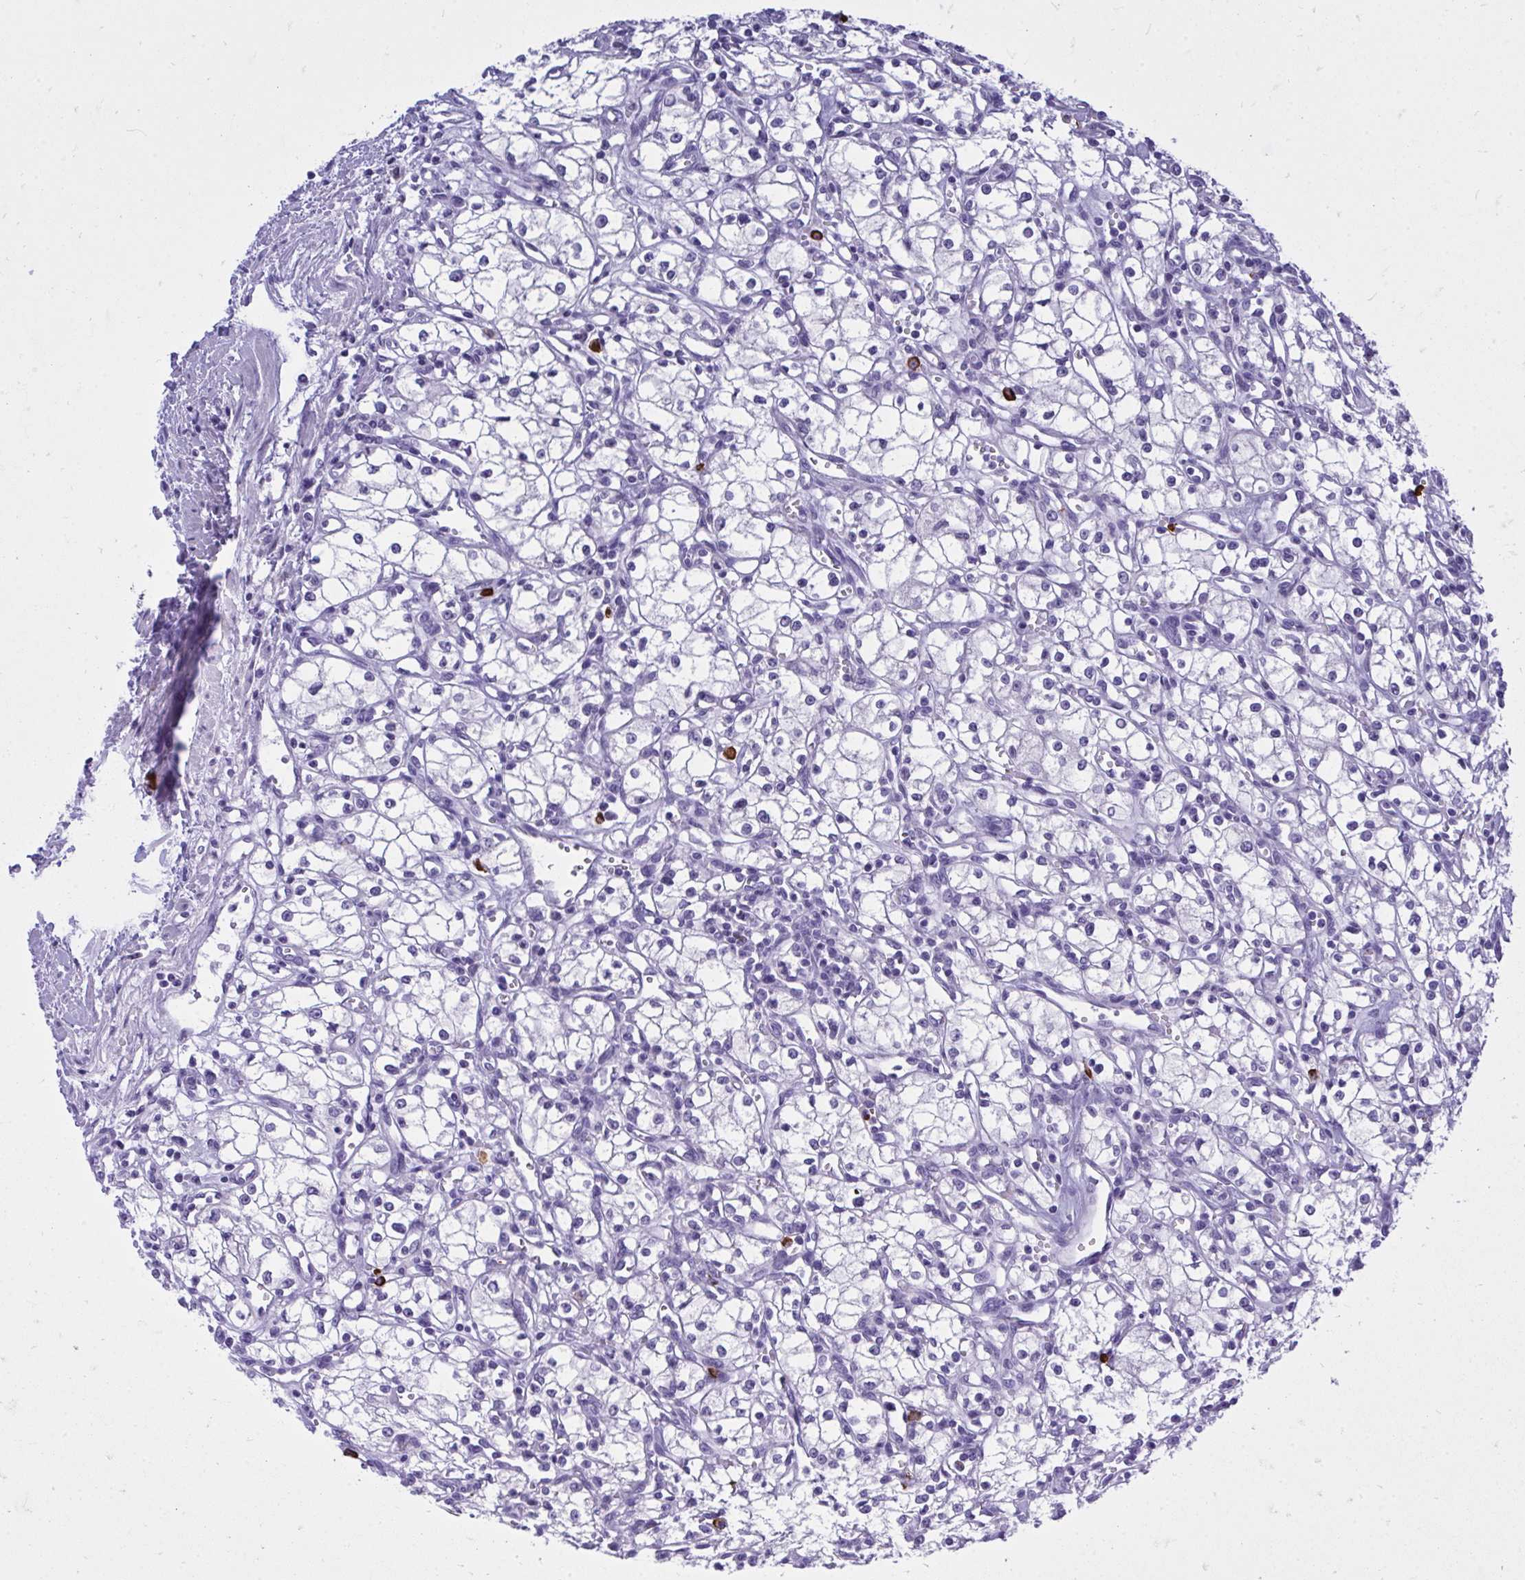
{"staining": {"intensity": "negative", "quantity": "none", "location": "none"}, "tissue": "renal cancer", "cell_type": "Tumor cells", "image_type": "cancer", "snomed": [{"axis": "morphology", "description": "Adenocarcinoma, NOS"}, {"axis": "topography", "description": "Kidney"}], "caption": "A high-resolution image shows immunohistochemistry (IHC) staining of renal cancer (adenocarcinoma), which exhibits no significant expression in tumor cells. (Immunohistochemistry (ihc), brightfield microscopy, high magnification).", "gene": "PSD", "patient": {"sex": "male", "age": 59}}